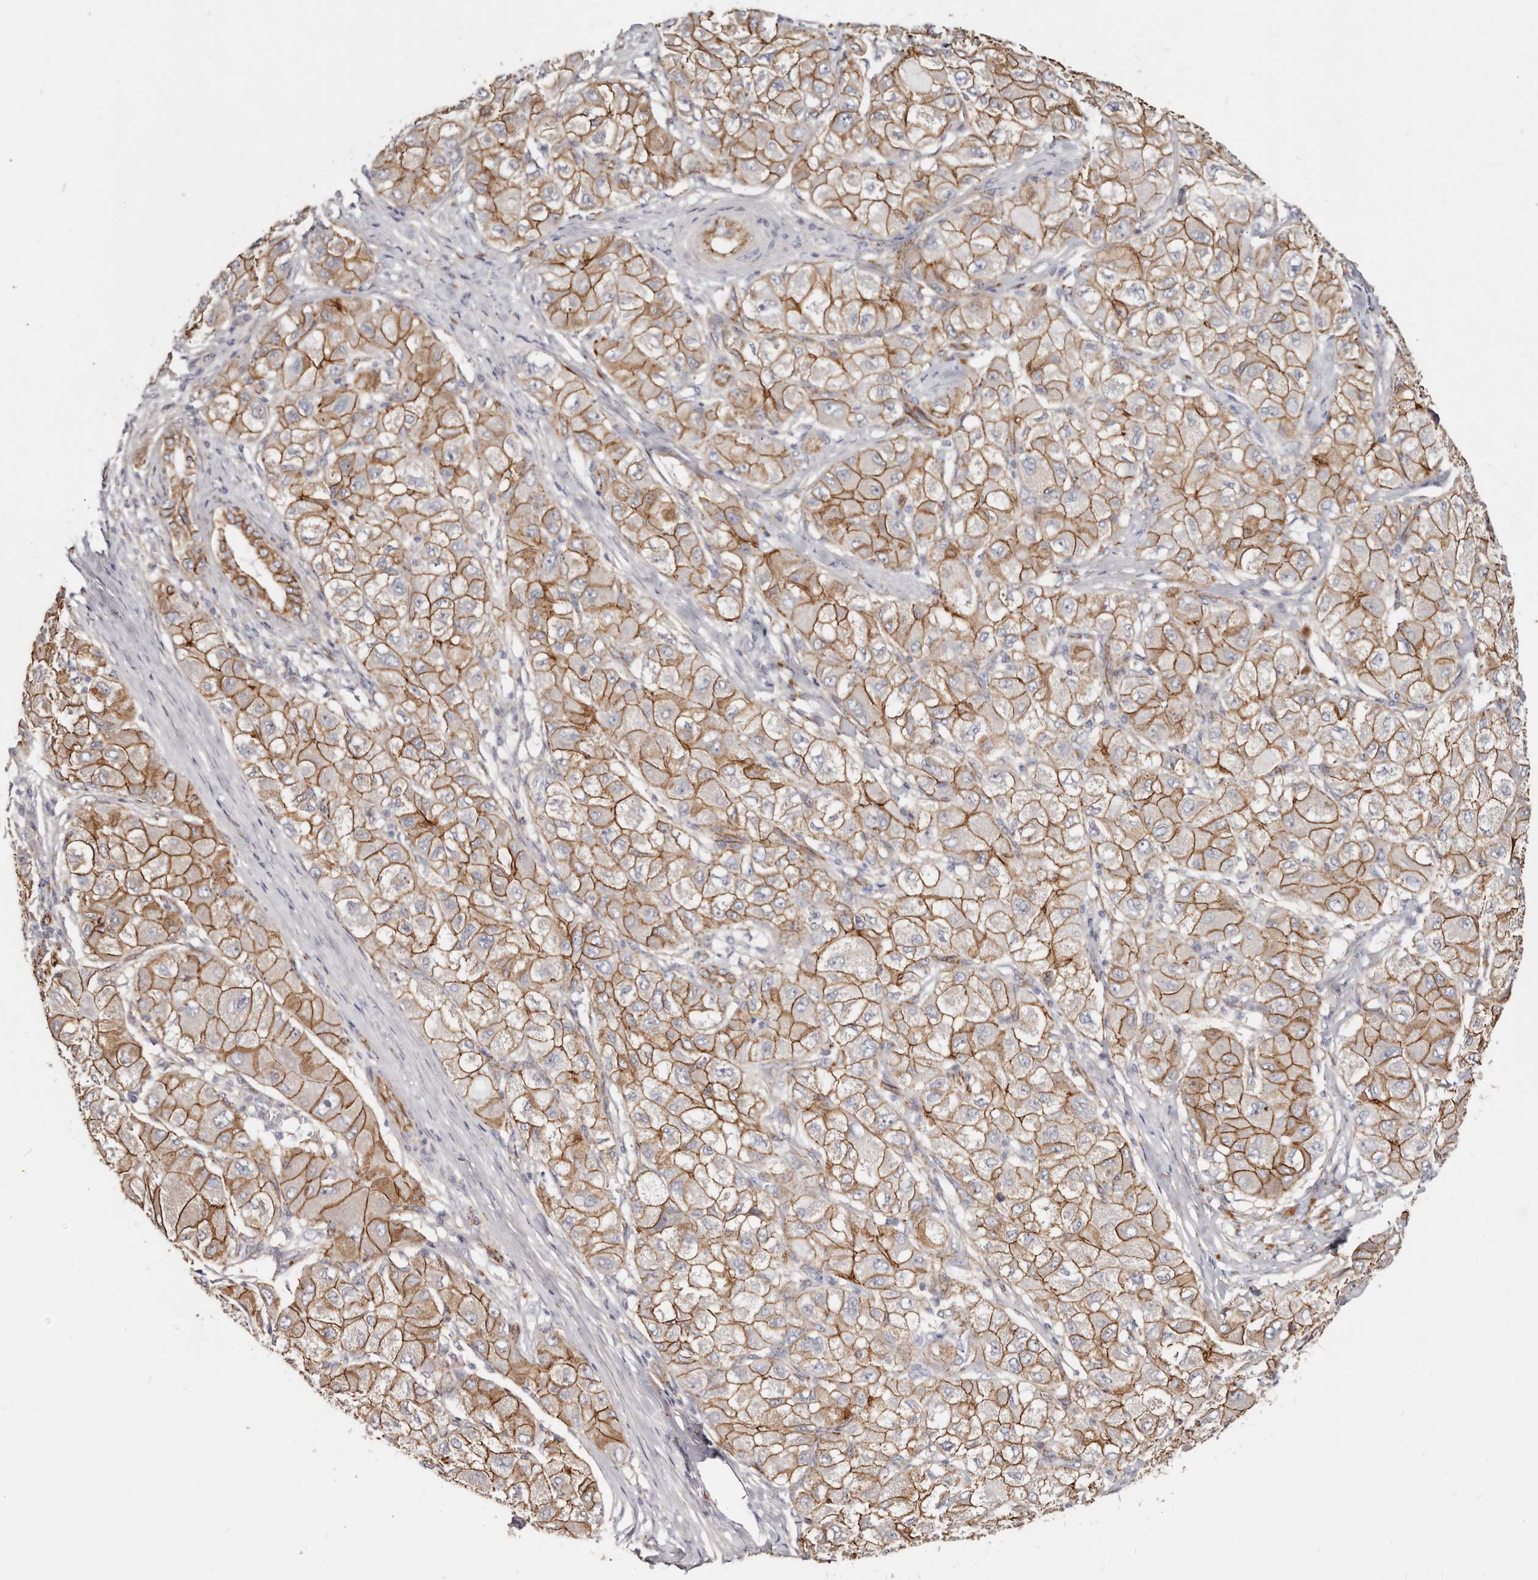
{"staining": {"intensity": "strong", "quantity": ">75%", "location": "cytoplasmic/membranous"}, "tissue": "liver cancer", "cell_type": "Tumor cells", "image_type": "cancer", "snomed": [{"axis": "morphology", "description": "Carcinoma, Hepatocellular, NOS"}, {"axis": "topography", "description": "Liver"}], "caption": "A micrograph showing strong cytoplasmic/membranous positivity in approximately >75% of tumor cells in liver hepatocellular carcinoma, as visualized by brown immunohistochemical staining.", "gene": "CTNNB1", "patient": {"sex": "male", "age": 80}}